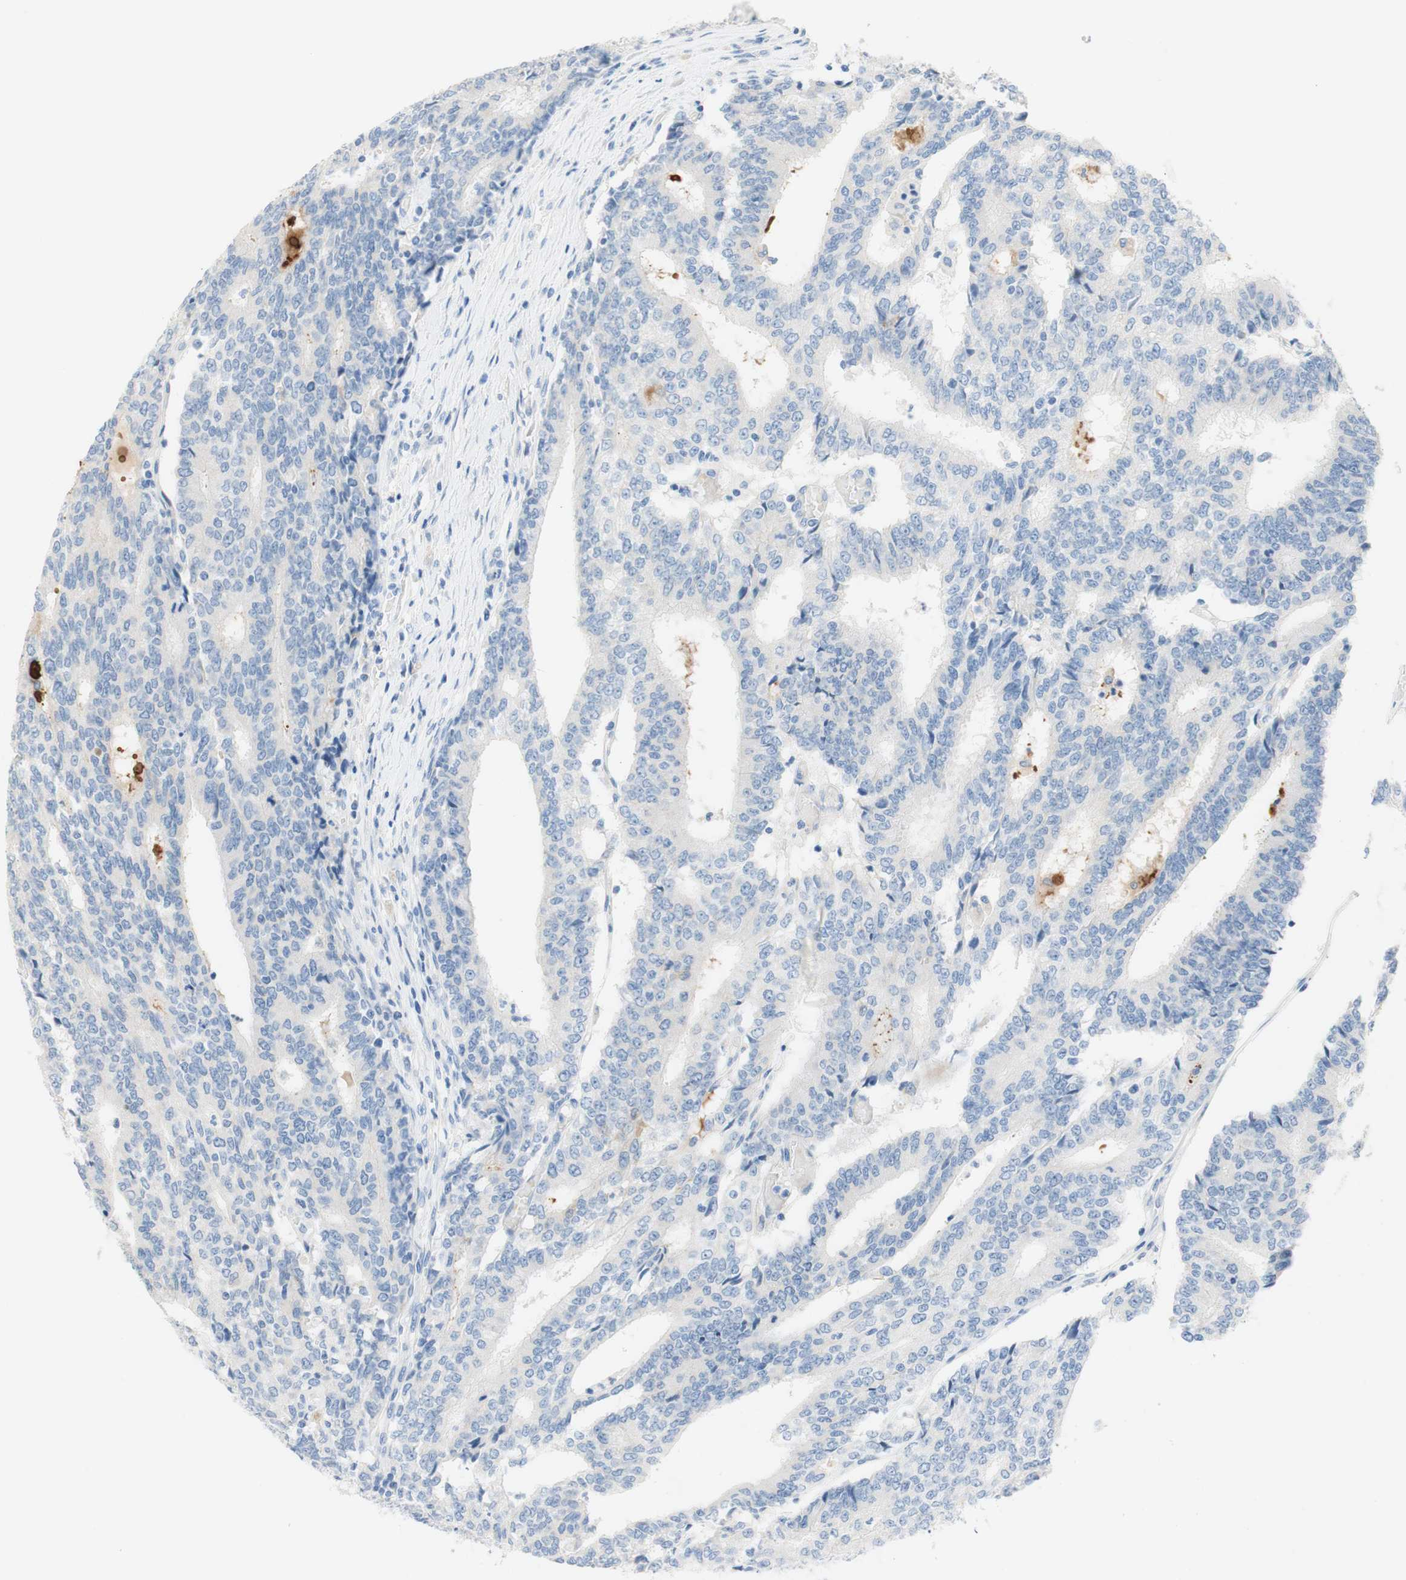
{"staining": {"intensity": "negative", "quantity": "none", "location": "none"}, "tissue": "prostate cancer", "cell_type": "Tumor cells", "image_type": "cancer", "snomed": [{"axis": "morphology", "description": "Normal tissue, NOS"}, {"axis": "morphology", "description": "Adenocarcinoma, High grade"}, {"axis": "topography", "description": "Prostate"}, {"axis": "topography", "description": "Seminal veicle"}], "caption": "This is a photomicrograph of immunohistochemistry staining of prostate cancer (adenocarcinoma (high-grade)), which shows no positivity in tumor cells. (Stains: DAB immunohistochemistry with hematoxylin counter stain, Microscopy: brightfield microscopy at high magnification).", "gene": "POLR2J3", "patient": {"sex": "male", "age": 55}}